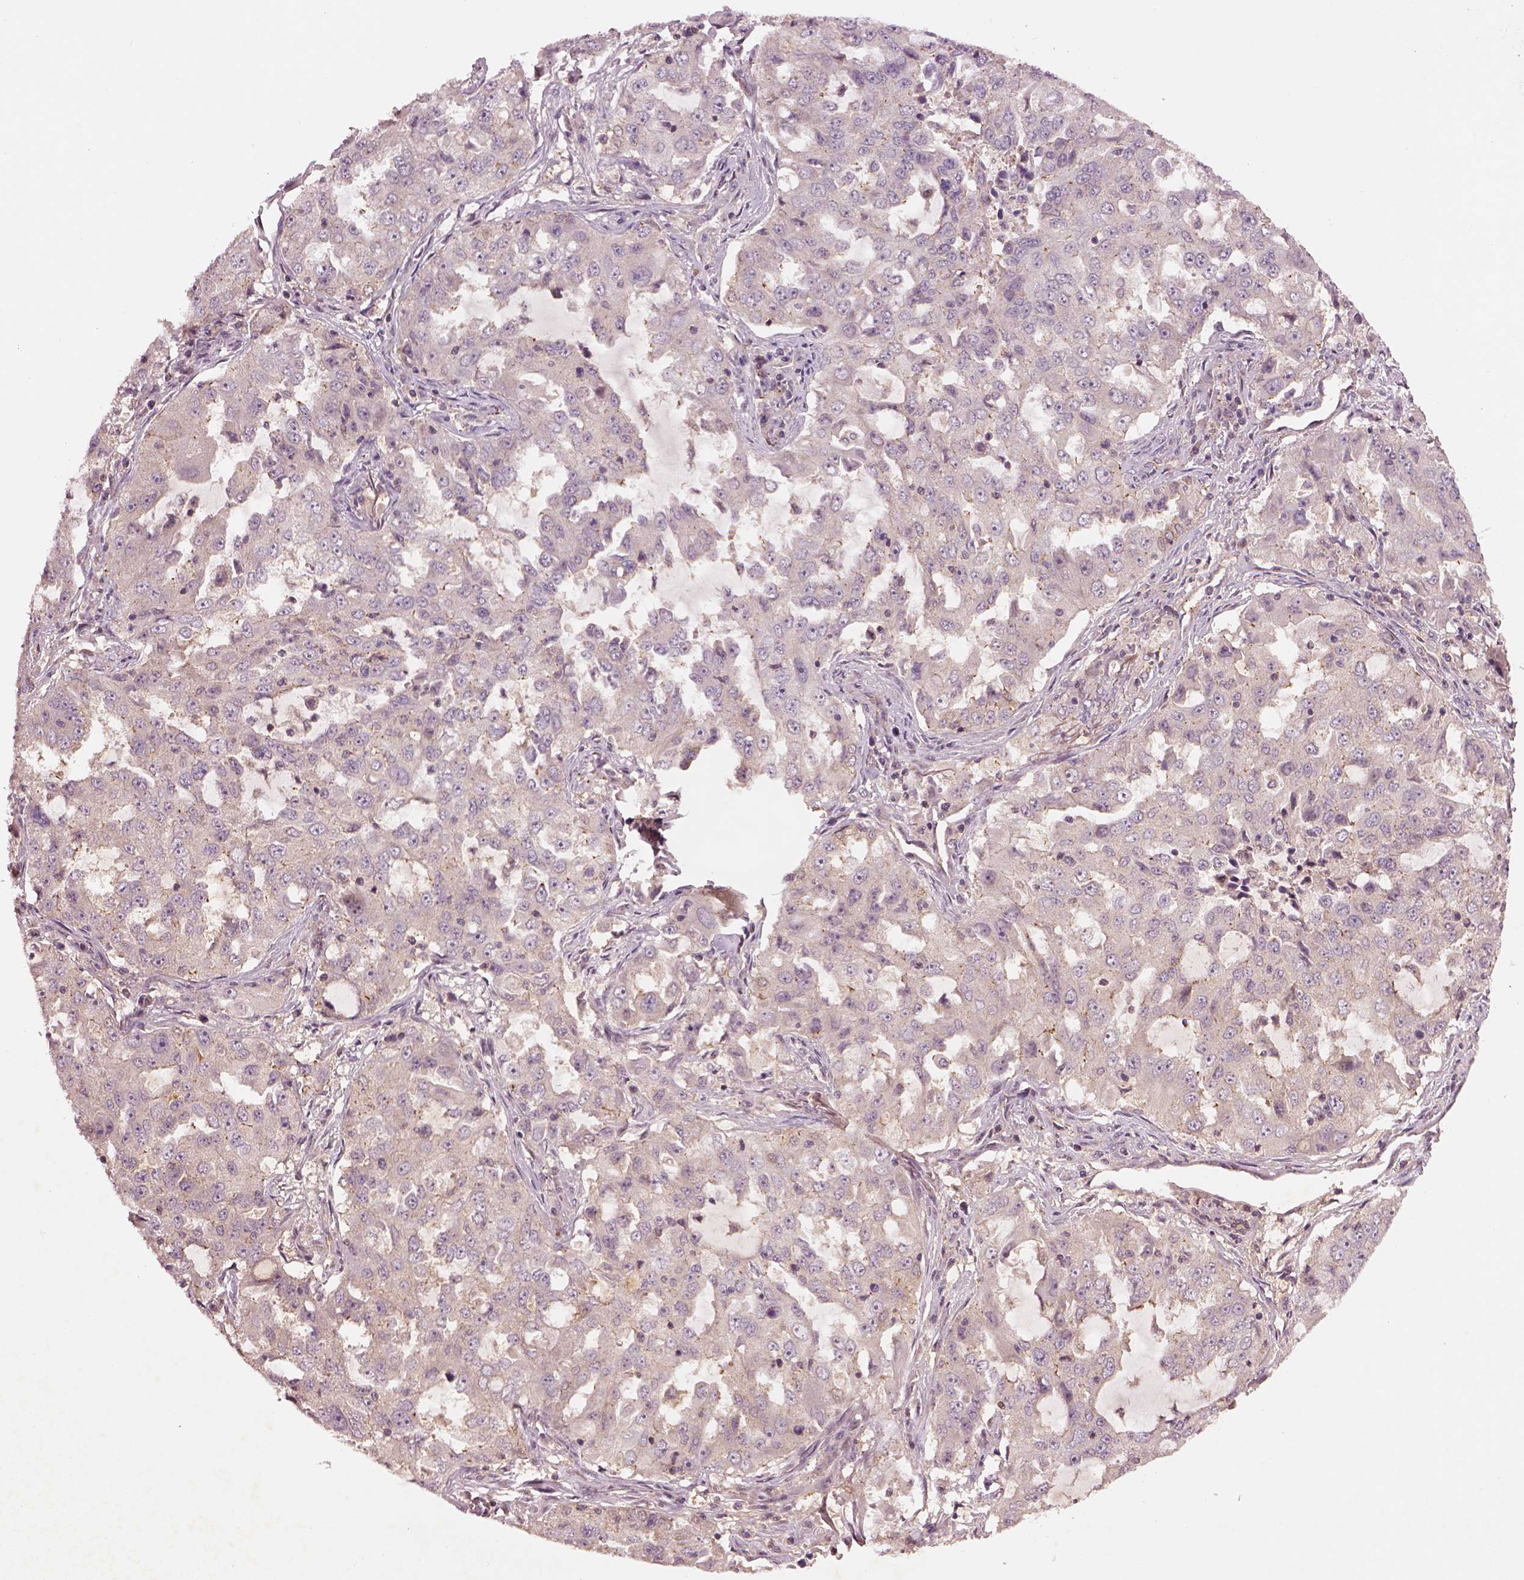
{"staining": {"intensity": "negative", "quantity": "none", "location": "none"}, "tissue": "lung cancer", "cell_type": "Tumor cells", "image_type": "cancer", "snomed": [{"axis": "morphology", "description": "Adenocarcinoma, NOS"}, {"axis": "topography", "description": "Lung"}], "caption": "A micrograph of lung cancer stained for a protein reveals no brown staining in tumor cells.", "gene": "MTHFS", "patient": {"sex": "female", "age": 61}}